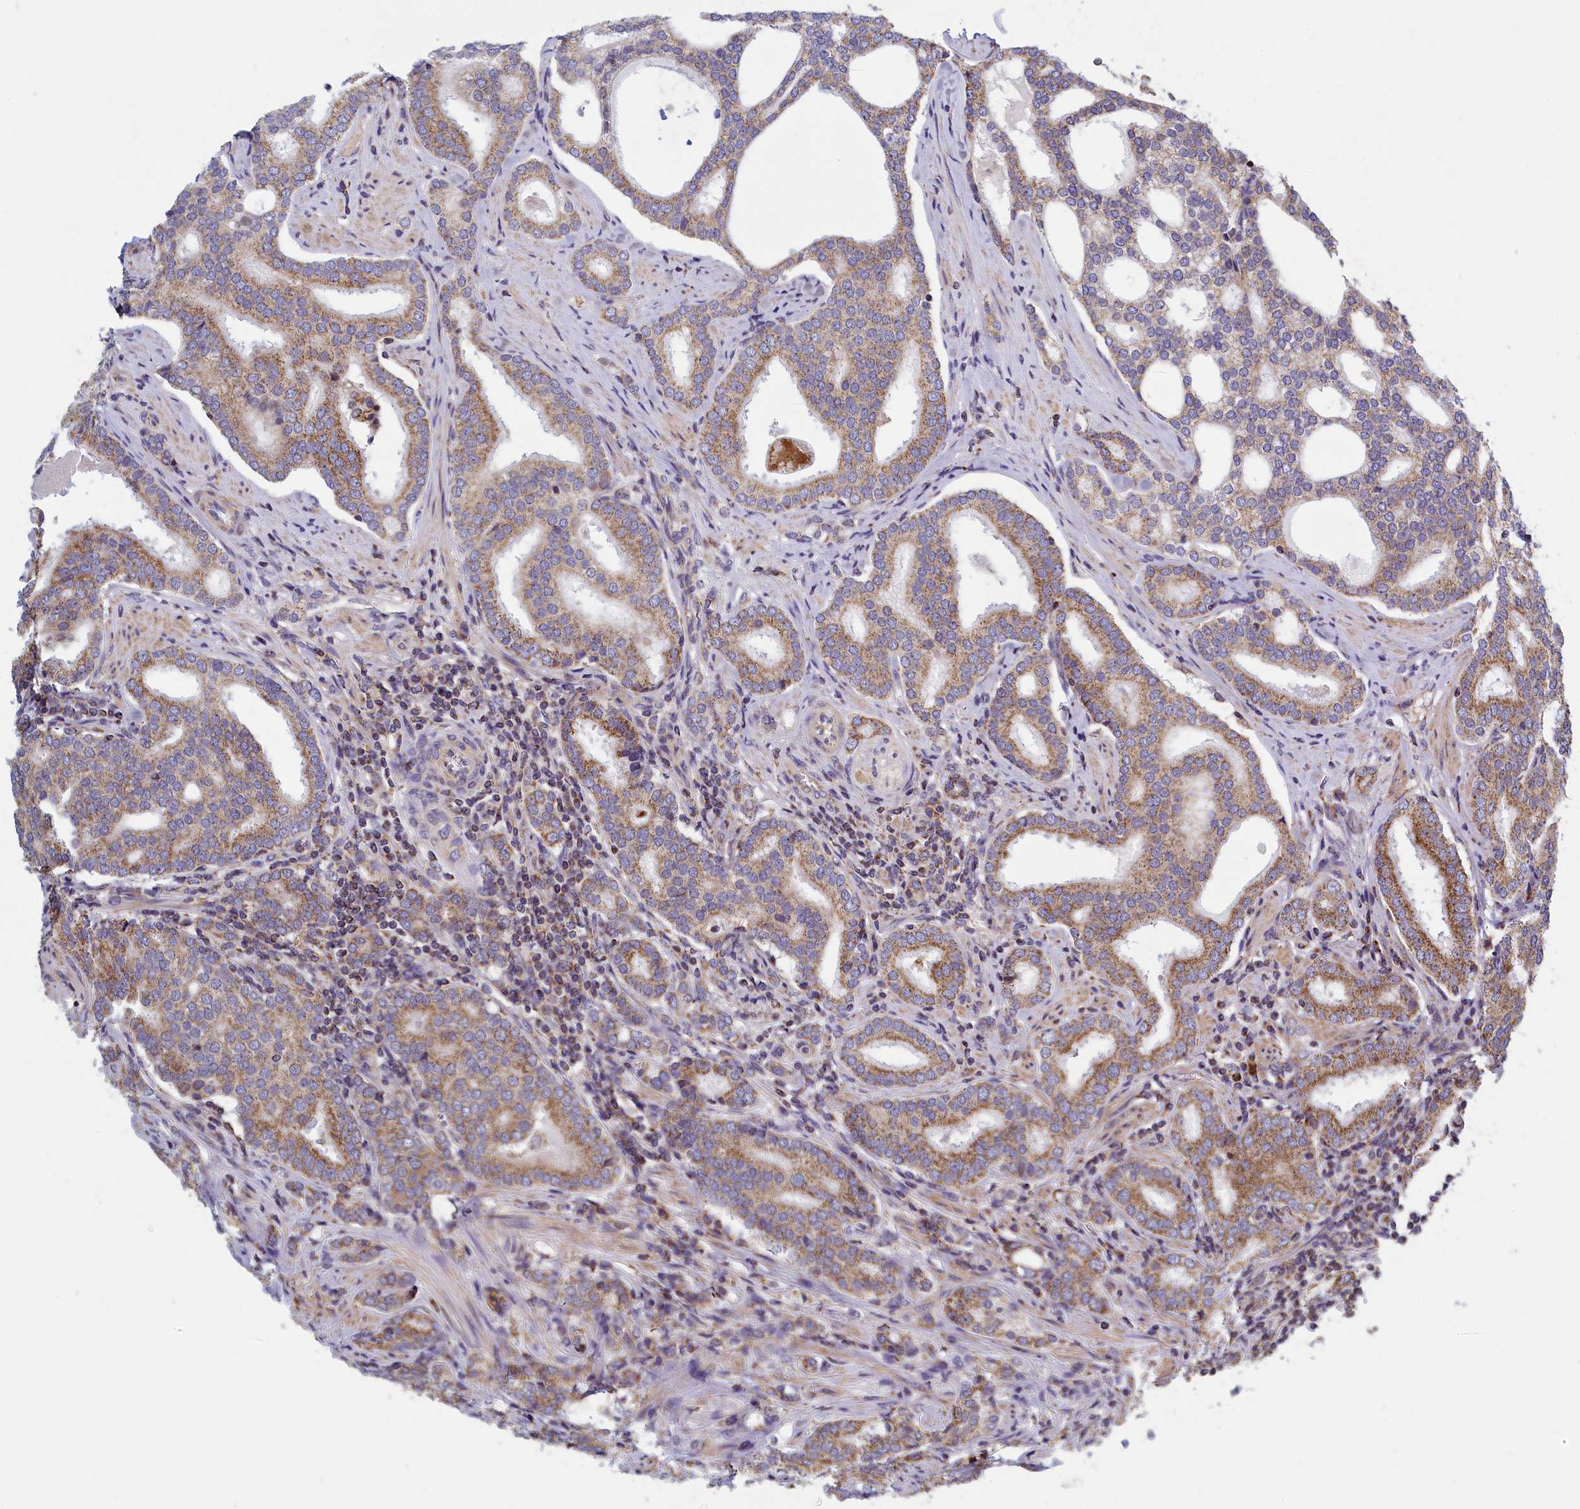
{"staining": {"intensity": "moderate", "quantity": ">75%", "location": "cytoplasmic/membranous"}, "tissue": "prostate cancer", "cell_type": "Tumor cells", "image_type": "cancer", "snomed": [{"axis": "morphology", "description": "Adenocarcinoma, High grade"}, {"axis": "topography", "description": "Prostate"}], "caption": "A high-resolution histopathology image shows immunohistochemistry (IHC) staining of high-grade adenocarcinoma (prostate), which exhibits moderate cytoplasmic/membranous expression in approximately >75% of tumor cells. (Brightfield microscopy of DAB IHC at high magnification).", "gene": "IFT122", "patient": {"sex": "male", "age": 63}}